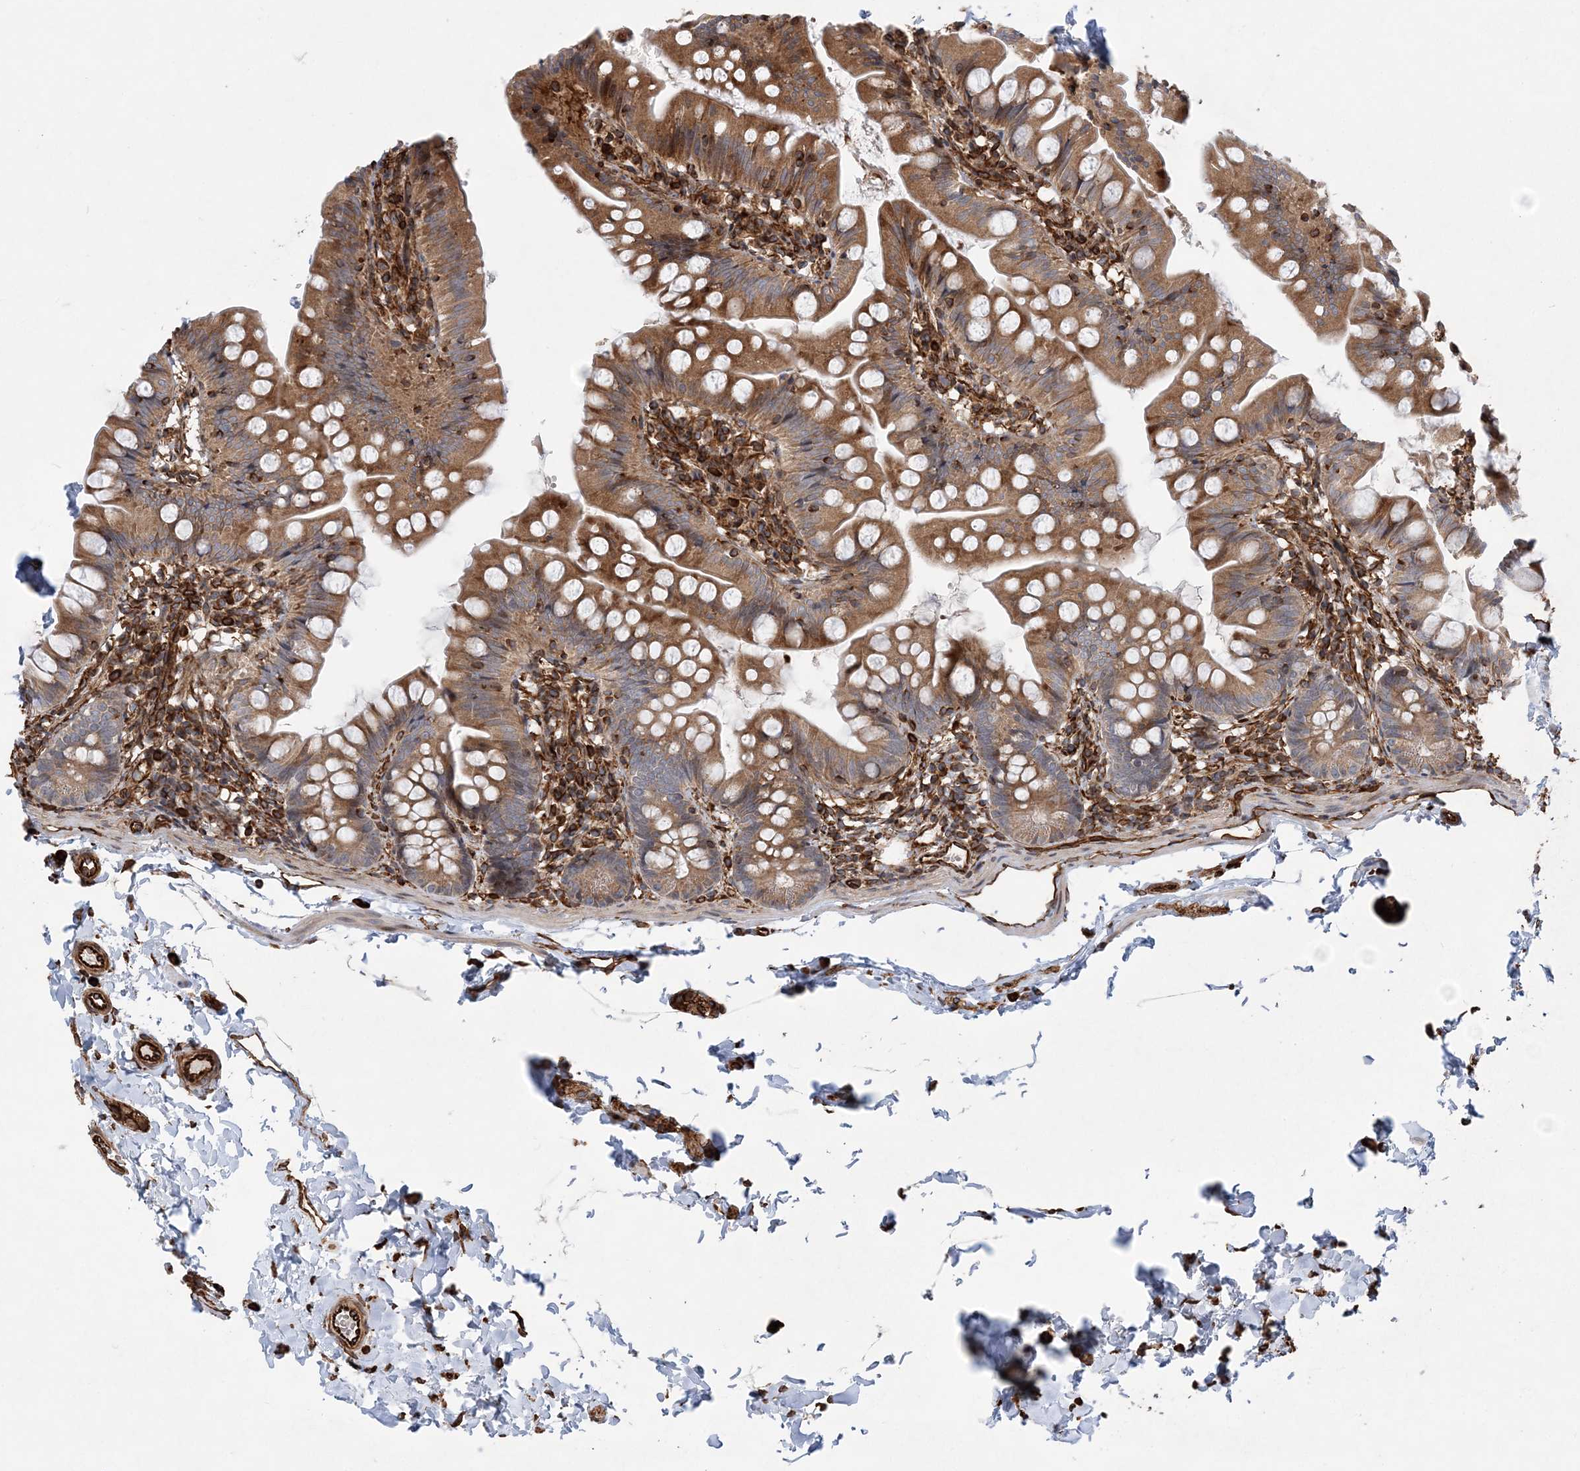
{"staining": {"intensity": "moderate", "quantity": ">75%", "location": "cytoplasmic/membranous"}, "tissue": "small intestine", "cell_type": "Glandular cells", "image_type": "normal", "snomed": [{"axis": "morphology", "description": "Normal tissue, NOS"}, {"axis": "topography", "description": "Small intestine"}], "caption": "Moderate cytoplasmic/membranous protein positivity is appreciated in about >75% of glandular cells in small intestine. The staining was performed using DAB to visualize the protein expression in brown, while the nuclei were stained in blue with hematoxylin (Magnification: 20x).", "gene": "FAM114A2", "patient": {"sex": "male", "age": 7}}